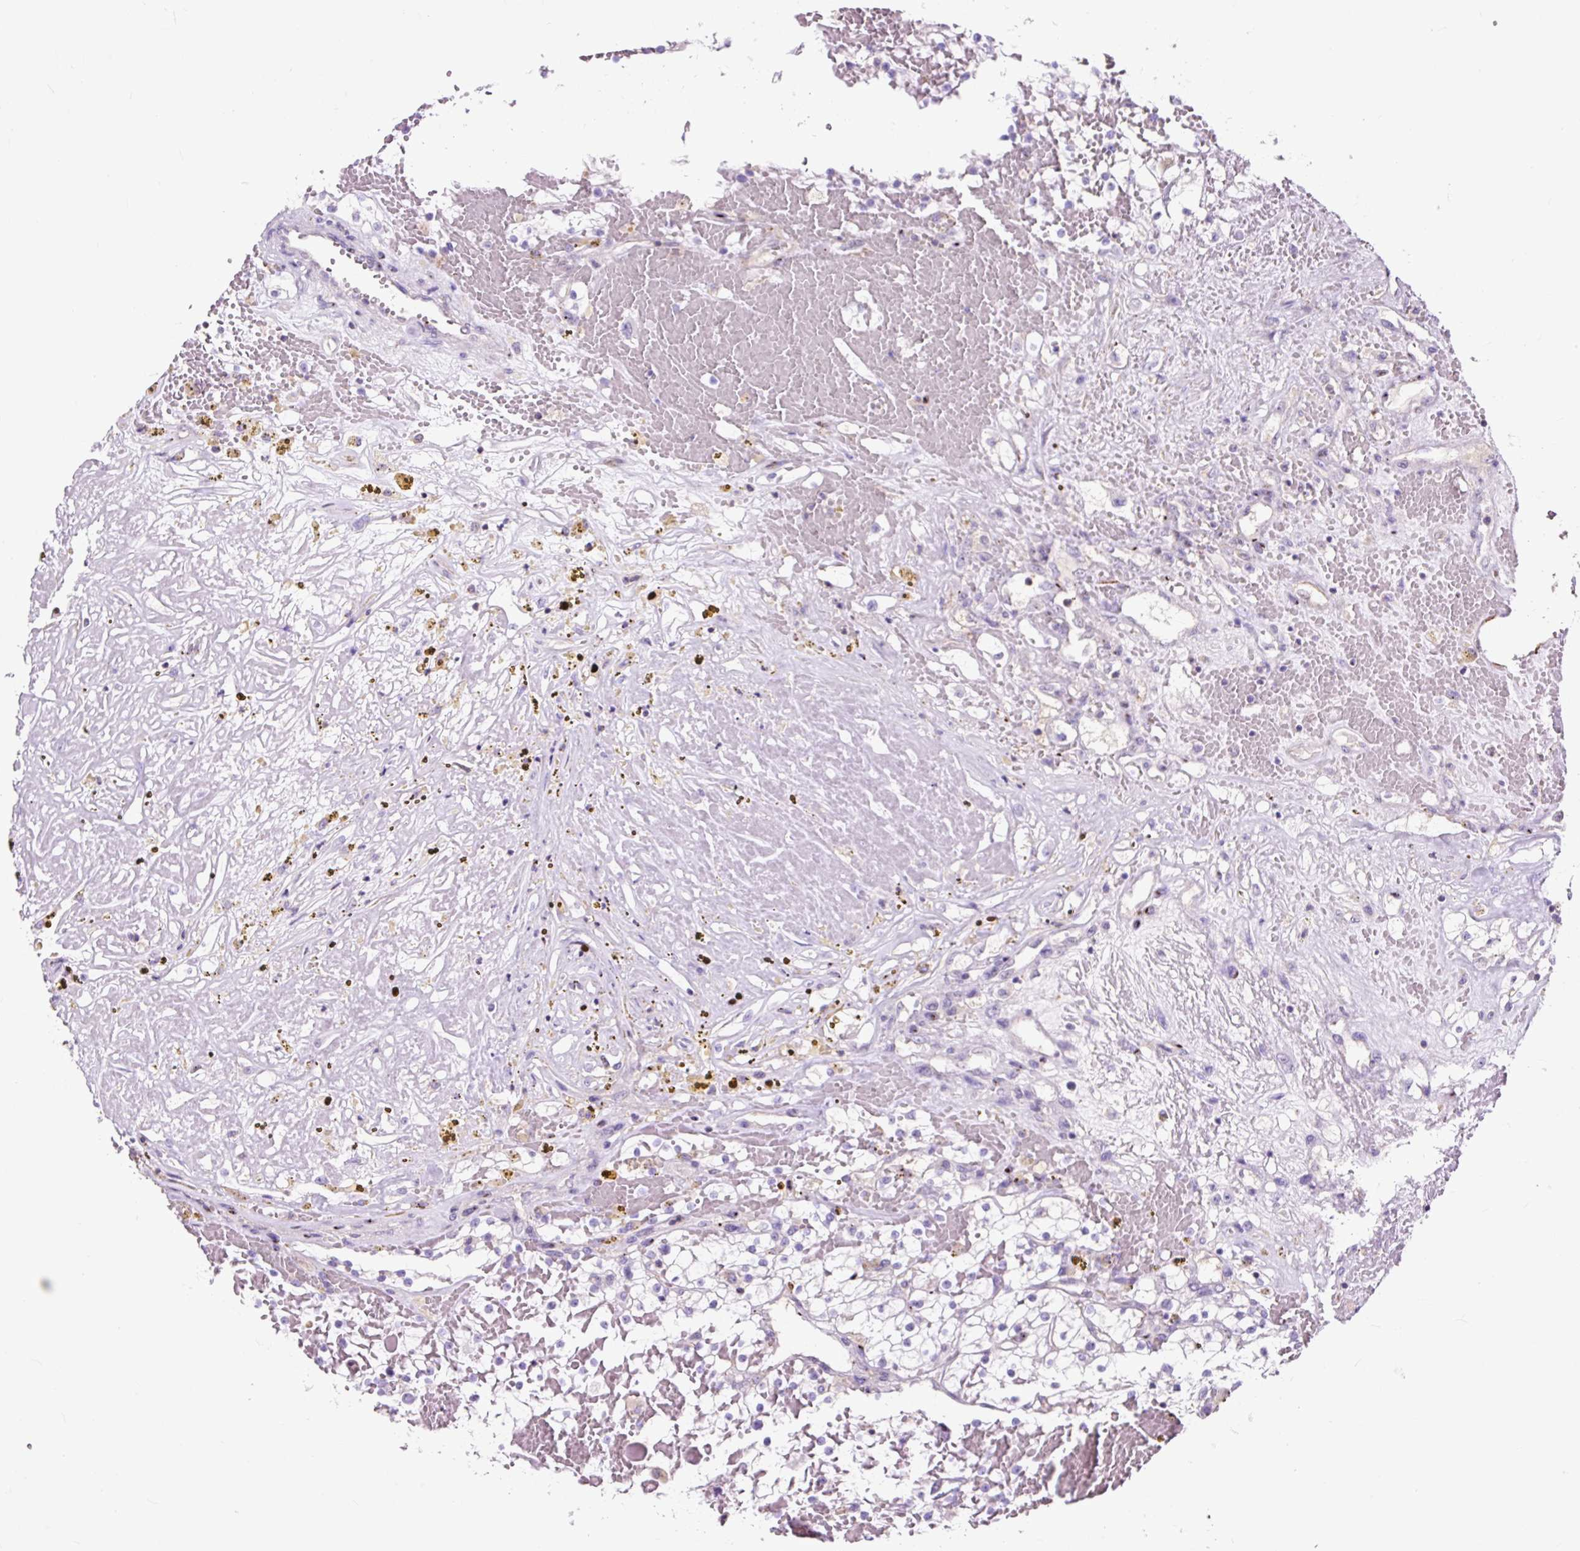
{"staining": {"intensity": "negative", "quantity": "none", "location": "none"}, "tissue": "renal cancer", "cell_type": "Tumor cells", "image_type": "cancer", "snomed": [{"axis": "morphology", "description": "Normal tissue, NOS"}, {"axis": "morphology", "description": "Adenocarcinoma, NOS"}, {"axis": "topography", "description": "Kidney"}], "caption": "High power microscopy histopathology image of an immunohistochemistry micrograph of renal cancer, revealing no significant expression in tumor cells.", "gene": "OR10A7", "patient": {"sex": "male", "age": 68}}